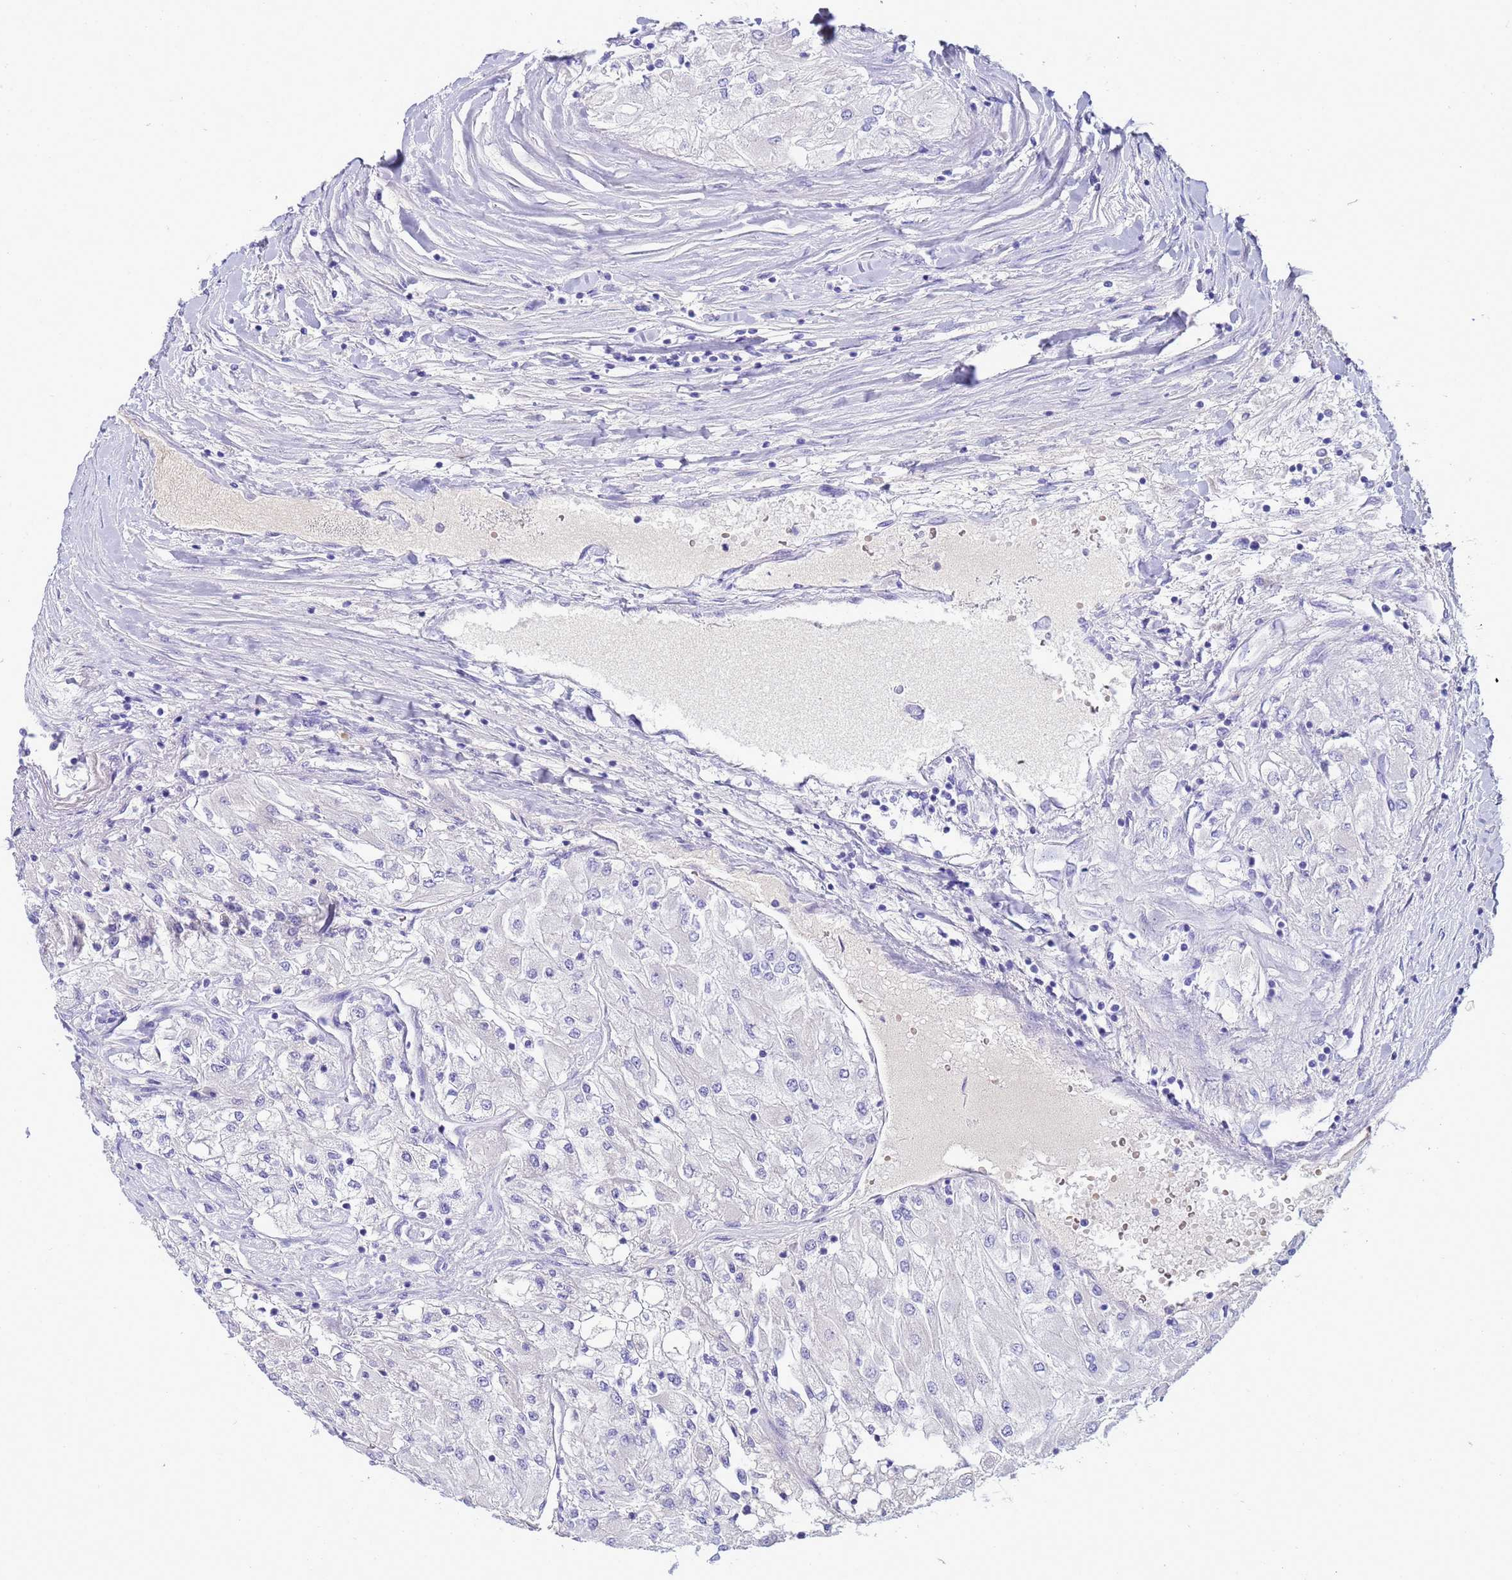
{"staining": {"intensity": "negative", "quantity": "none", "location": "none"}, "tissue": "renal cancer", "cell_type": "Tumor cells", "image_type": "cancer", "snomed": [{"axis": "morphology", "description": "Adenocarcinoma, NOS"}, {"axis": "topography", "description": "Kidney"}], "caption": "This is an IHC micrograph of renal adenocarcinoma. There is no staining in tumor cells.", "gene": "SYCN", "patient": {"sex": "male", "age": 80}}